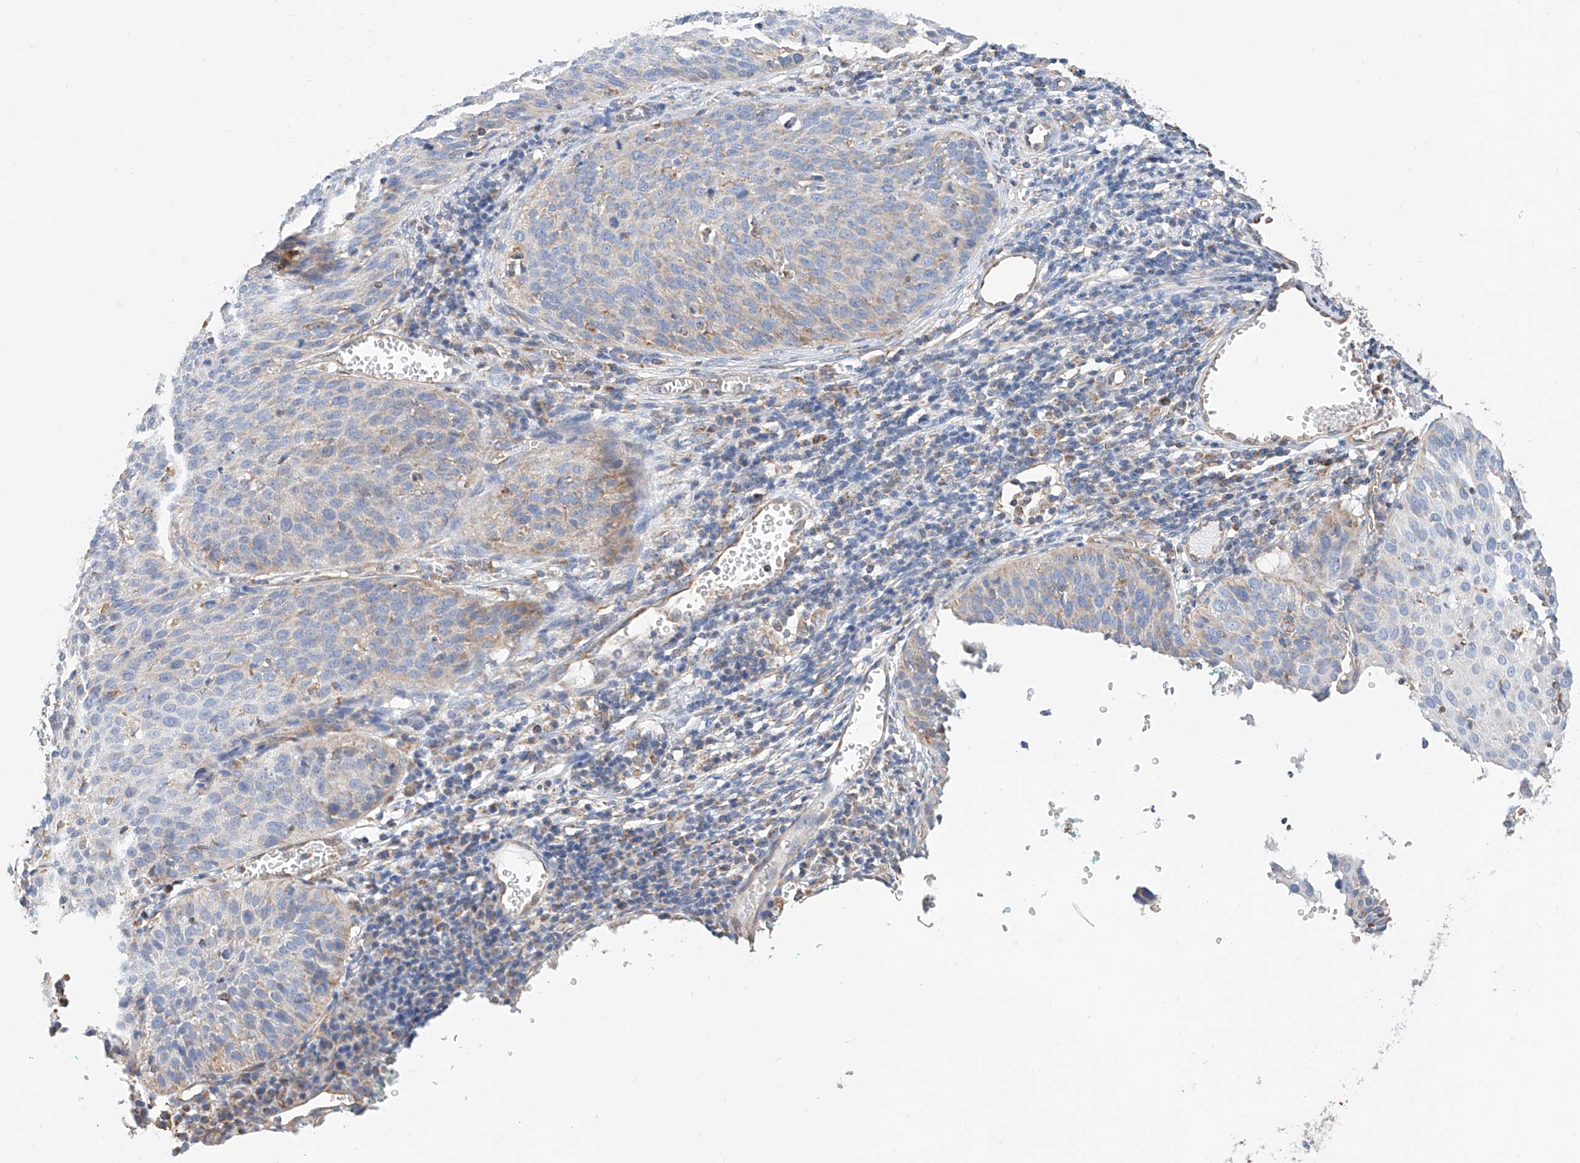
{"staining": {"intensity": "negative", "quantity": "none", "location": "none"}, "tissue": "cervical cancer", "cell_type": "Tumor cells", "image_type": "cancer", "snomed": [{"axis": "morphology", "description": "Squamous cell carcinoma, NOS"}, {"axis": "topography", "description": "Cervix"}], "caption": "There is no significant positivity in tumor cells of cervical squamous cell carcinoma.", "gene": "NDUFV3", "patient": {"sex": "female", "age": 38}}